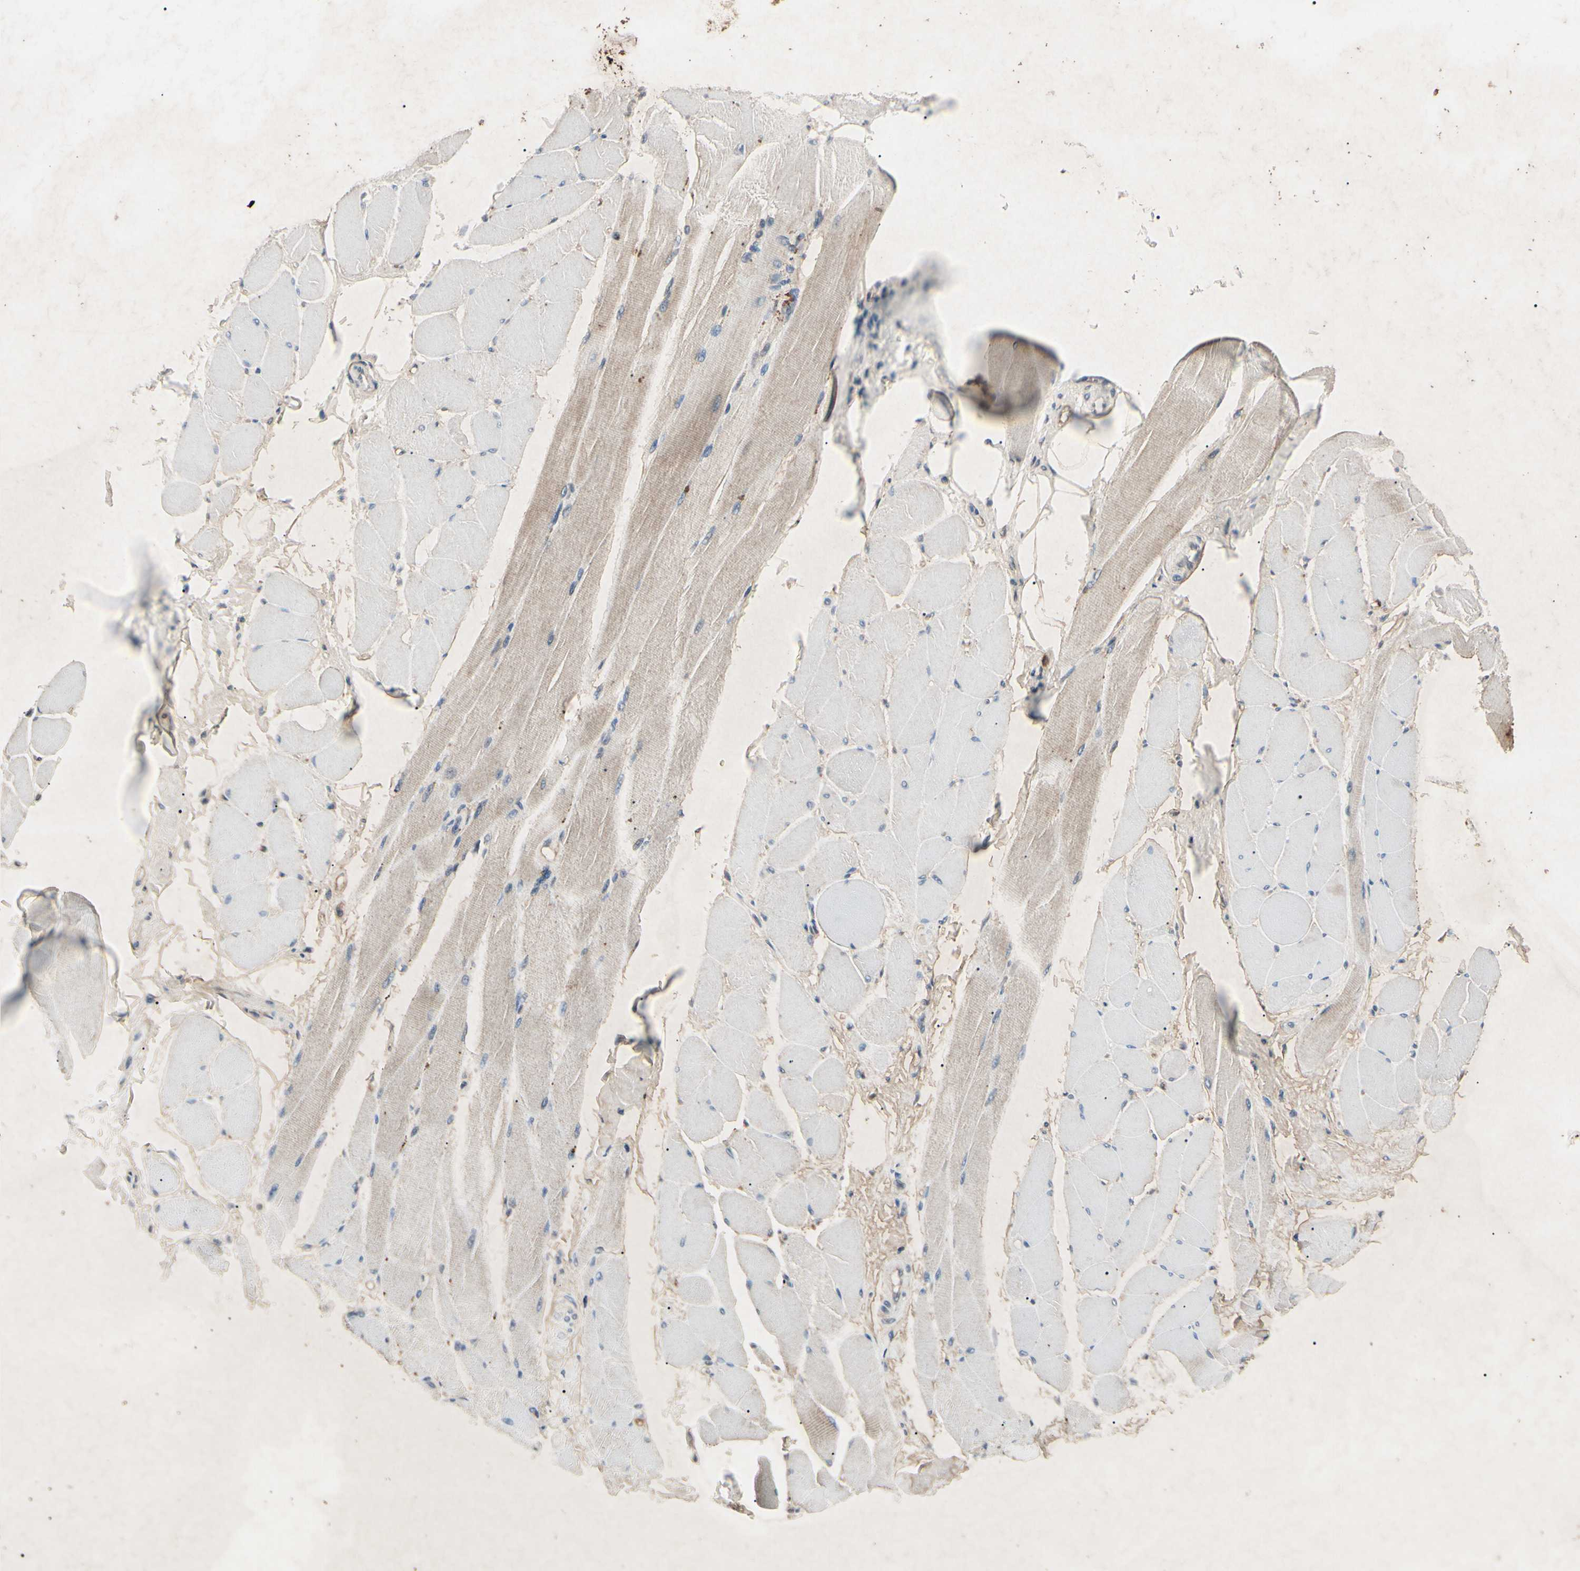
{"staining": {"intensity": "weak", "quantity": "25%-75%", "location": "cytoplasmic/membranous"}, "tissue": "skeletal muscle", "cell_type": "Myocytes", "image_type": "normal", "snomed": [{"axis": "morphology", "description": "Normal tissue, NOS"}, {"axis": "topography", "description": "Skeletal muscle"}, {"axis": "topography", "description": "Peripheral nerve tissue"}], "caption": "Myocytes exhibit weak cytoplasmic/membranous staining in approximately 25%-75% of cells in normal skeletal muscle. (brown staining indicates protein expression, while blue staining denotes nuclei).", "gene": "AEBP1", "patient": {"sex": "female", "age": 84}}